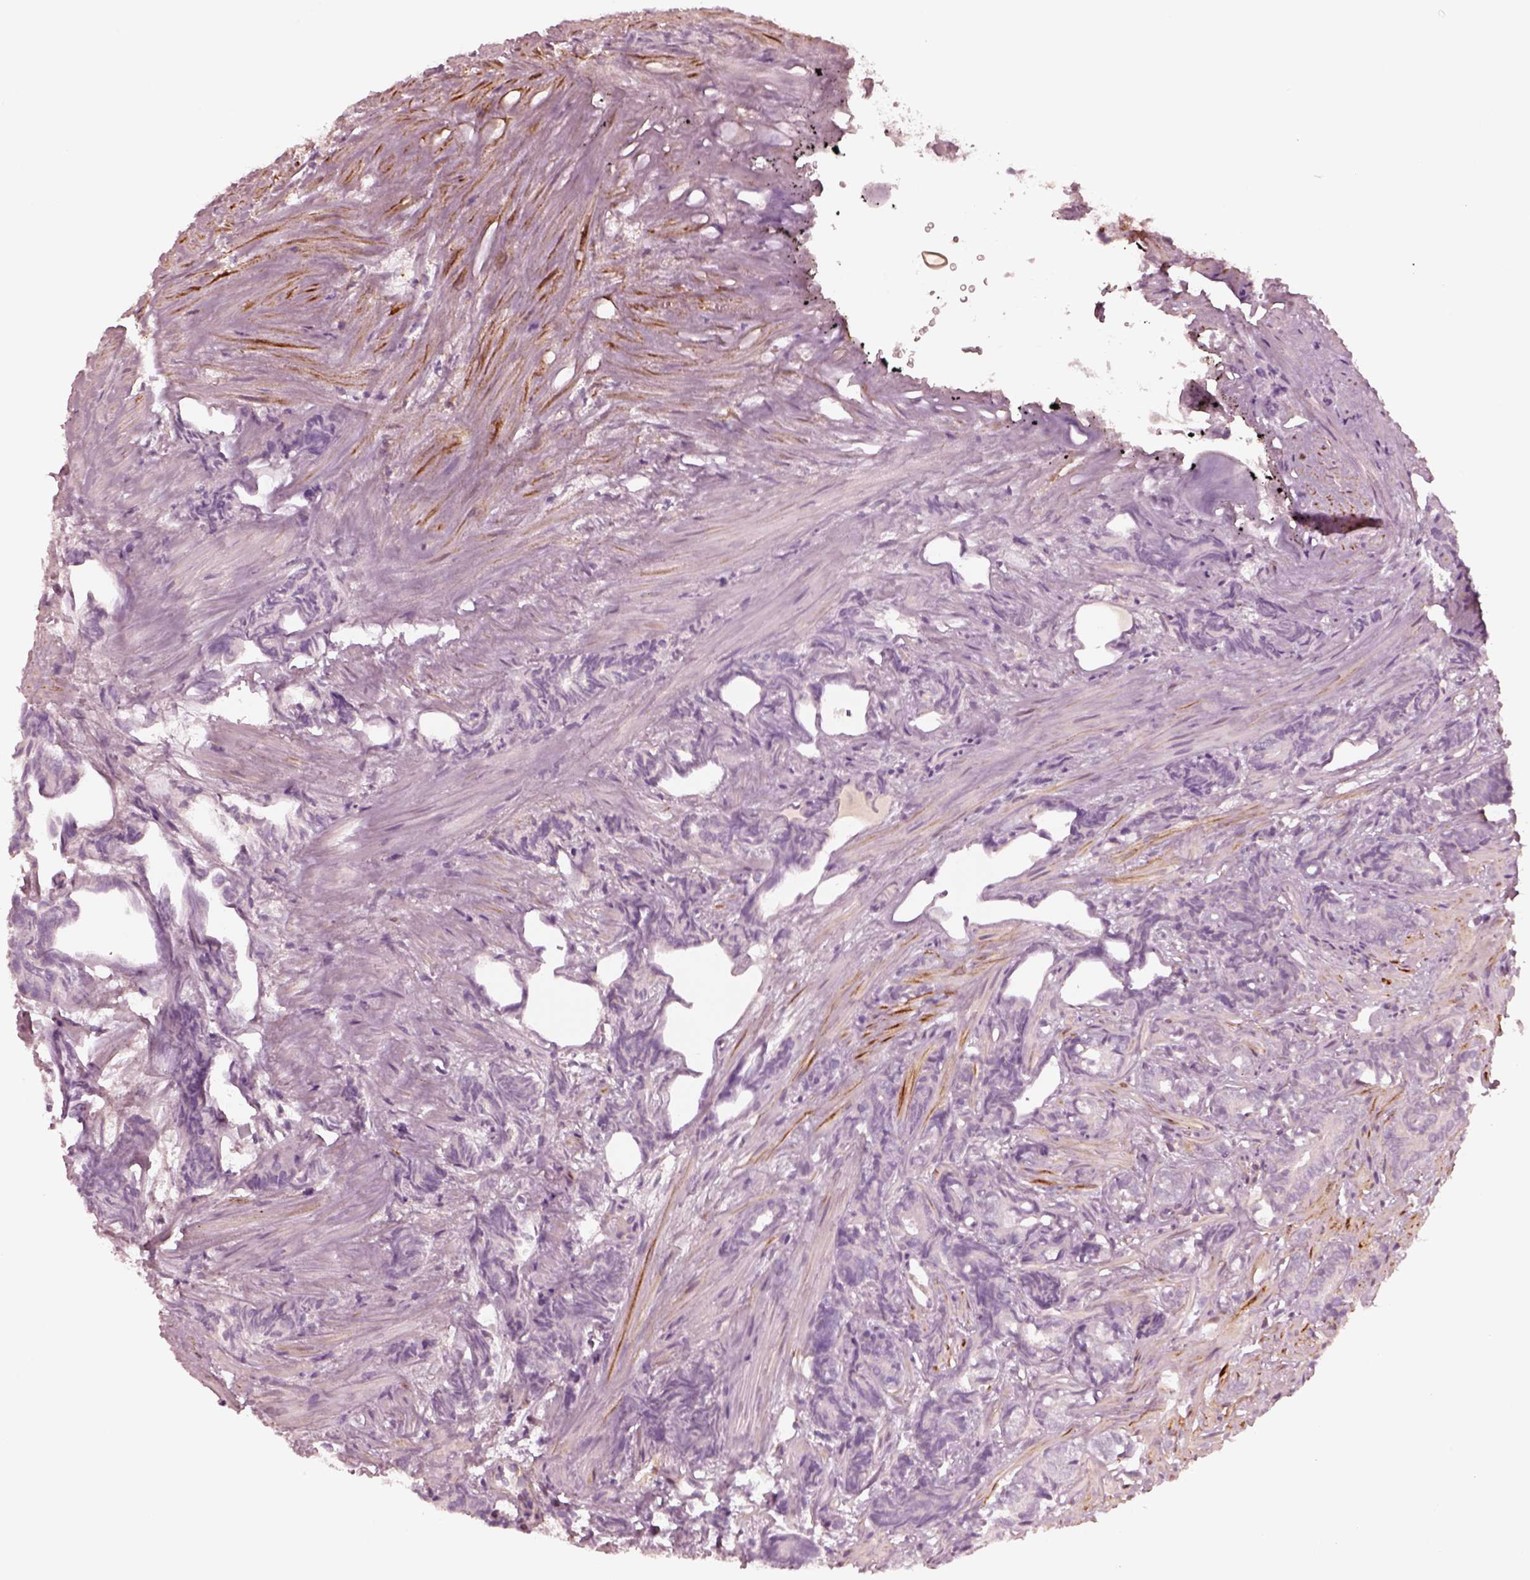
{"staining": {"intensity": "negative", "quantity": "none", "location": "none"}, "tissue": "prostate cancer", "cell_type": "Tumor cells", "image_type": "cancer", "snomed": [{"axis": "morphology", "description": "Adenocarcinoma, High grade"}, {"axis": "topography", "description": "Prostate"}], "caption": "This is an IHC image of human prostate high-grade adenocarcinoma. There is no expression in tumor cells.", "gene": "DNAAF9", "patient": {"sex": "male", "age": 84}}